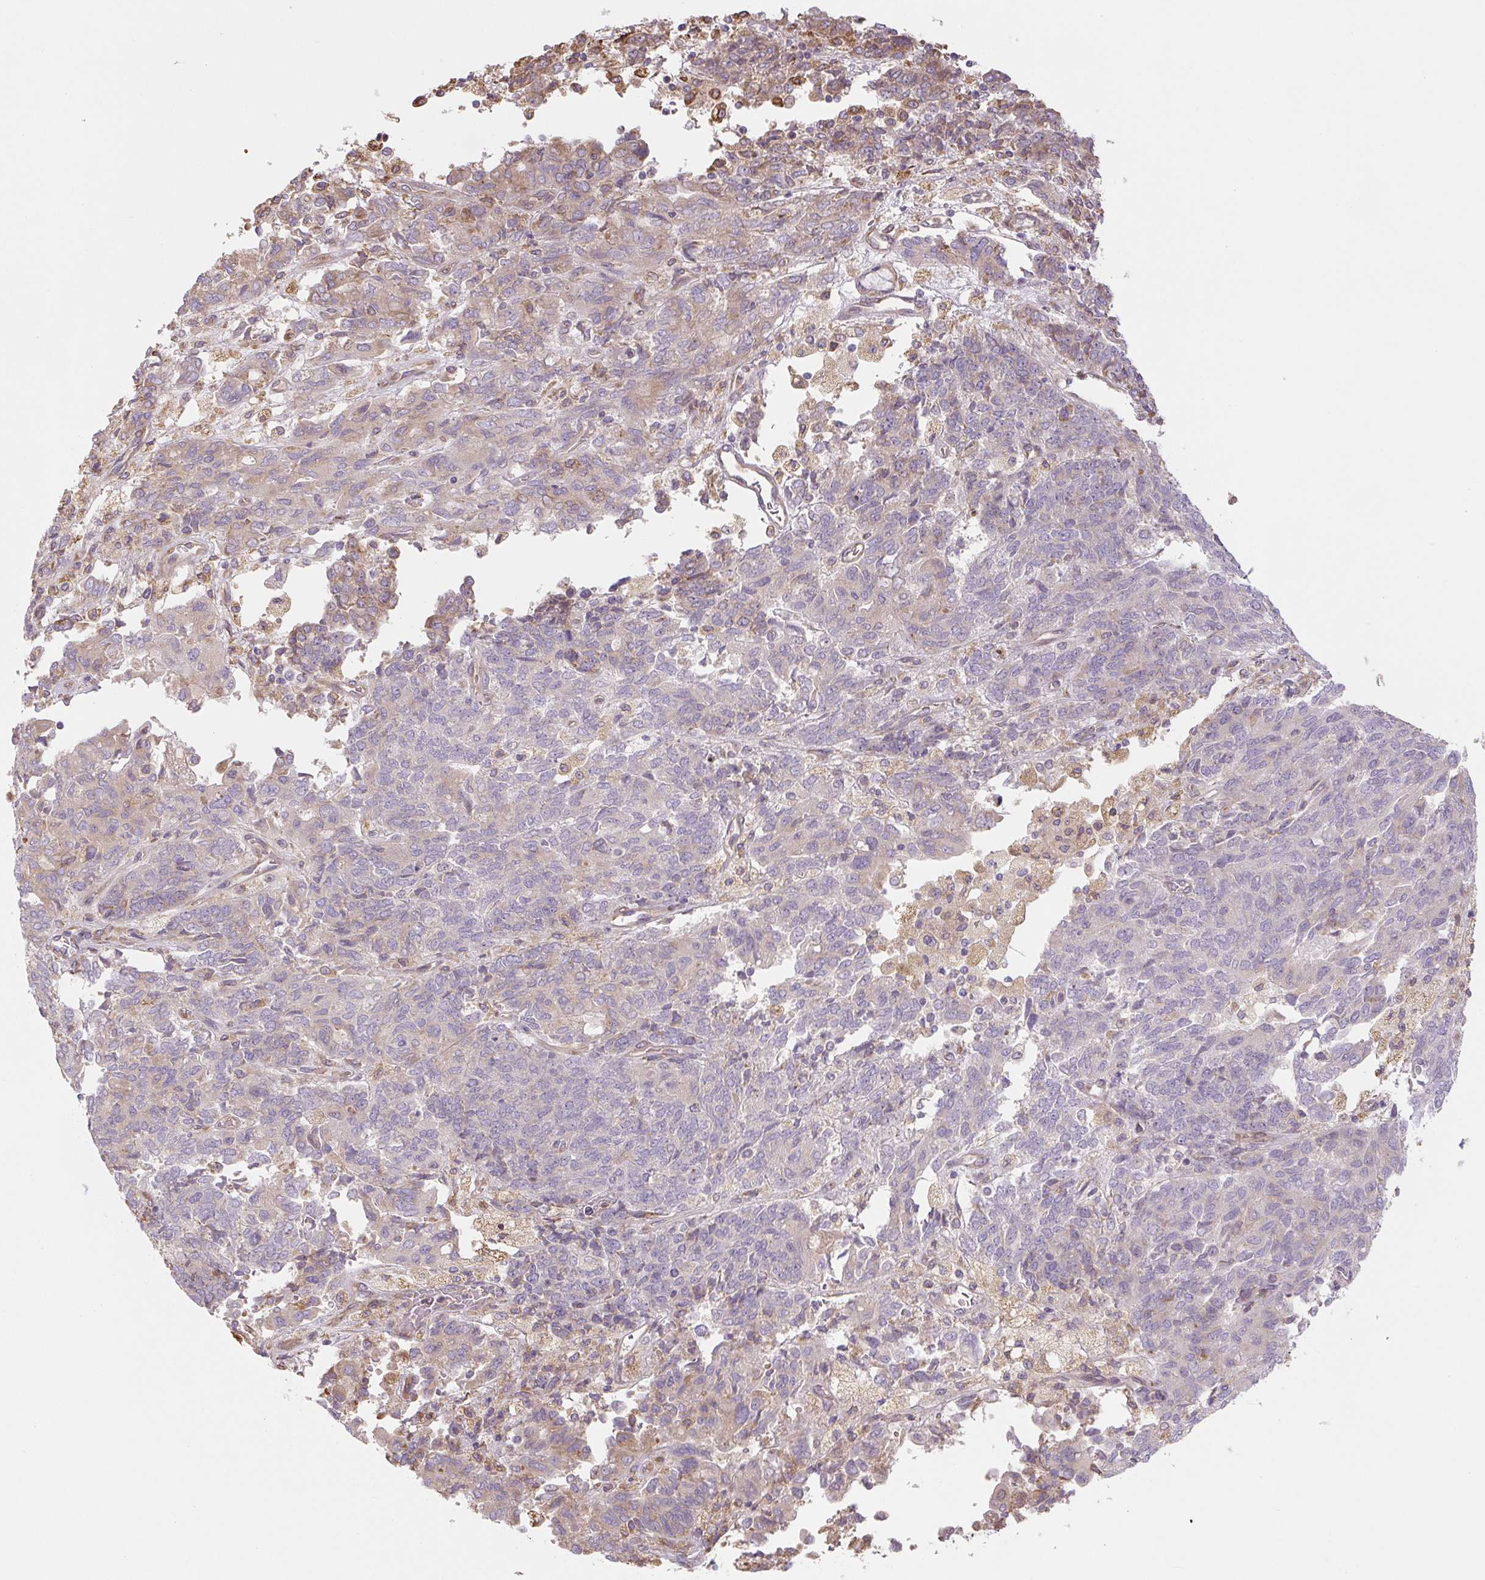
{"staining": {"intensity": "weak", "quantity": "<25%", "location": "cytoplasmic/membranous"}, "tissue": "endometrial cancer", "cell_type": "Tumor cells", "image_type": "cancer", "snomed": [{"axis": "morphology", "description": "Adenocarcinoma, NOS"}, {"axis": "topography", "description": "Endometrium"}], "caption": "Endometrial cancer (adenocarcinoma) stained for a protein using immunohistochemistry exhibits no expression tumor cells.", "gene": "RASA1", "patient": {"sex": "female", "age": 80}}